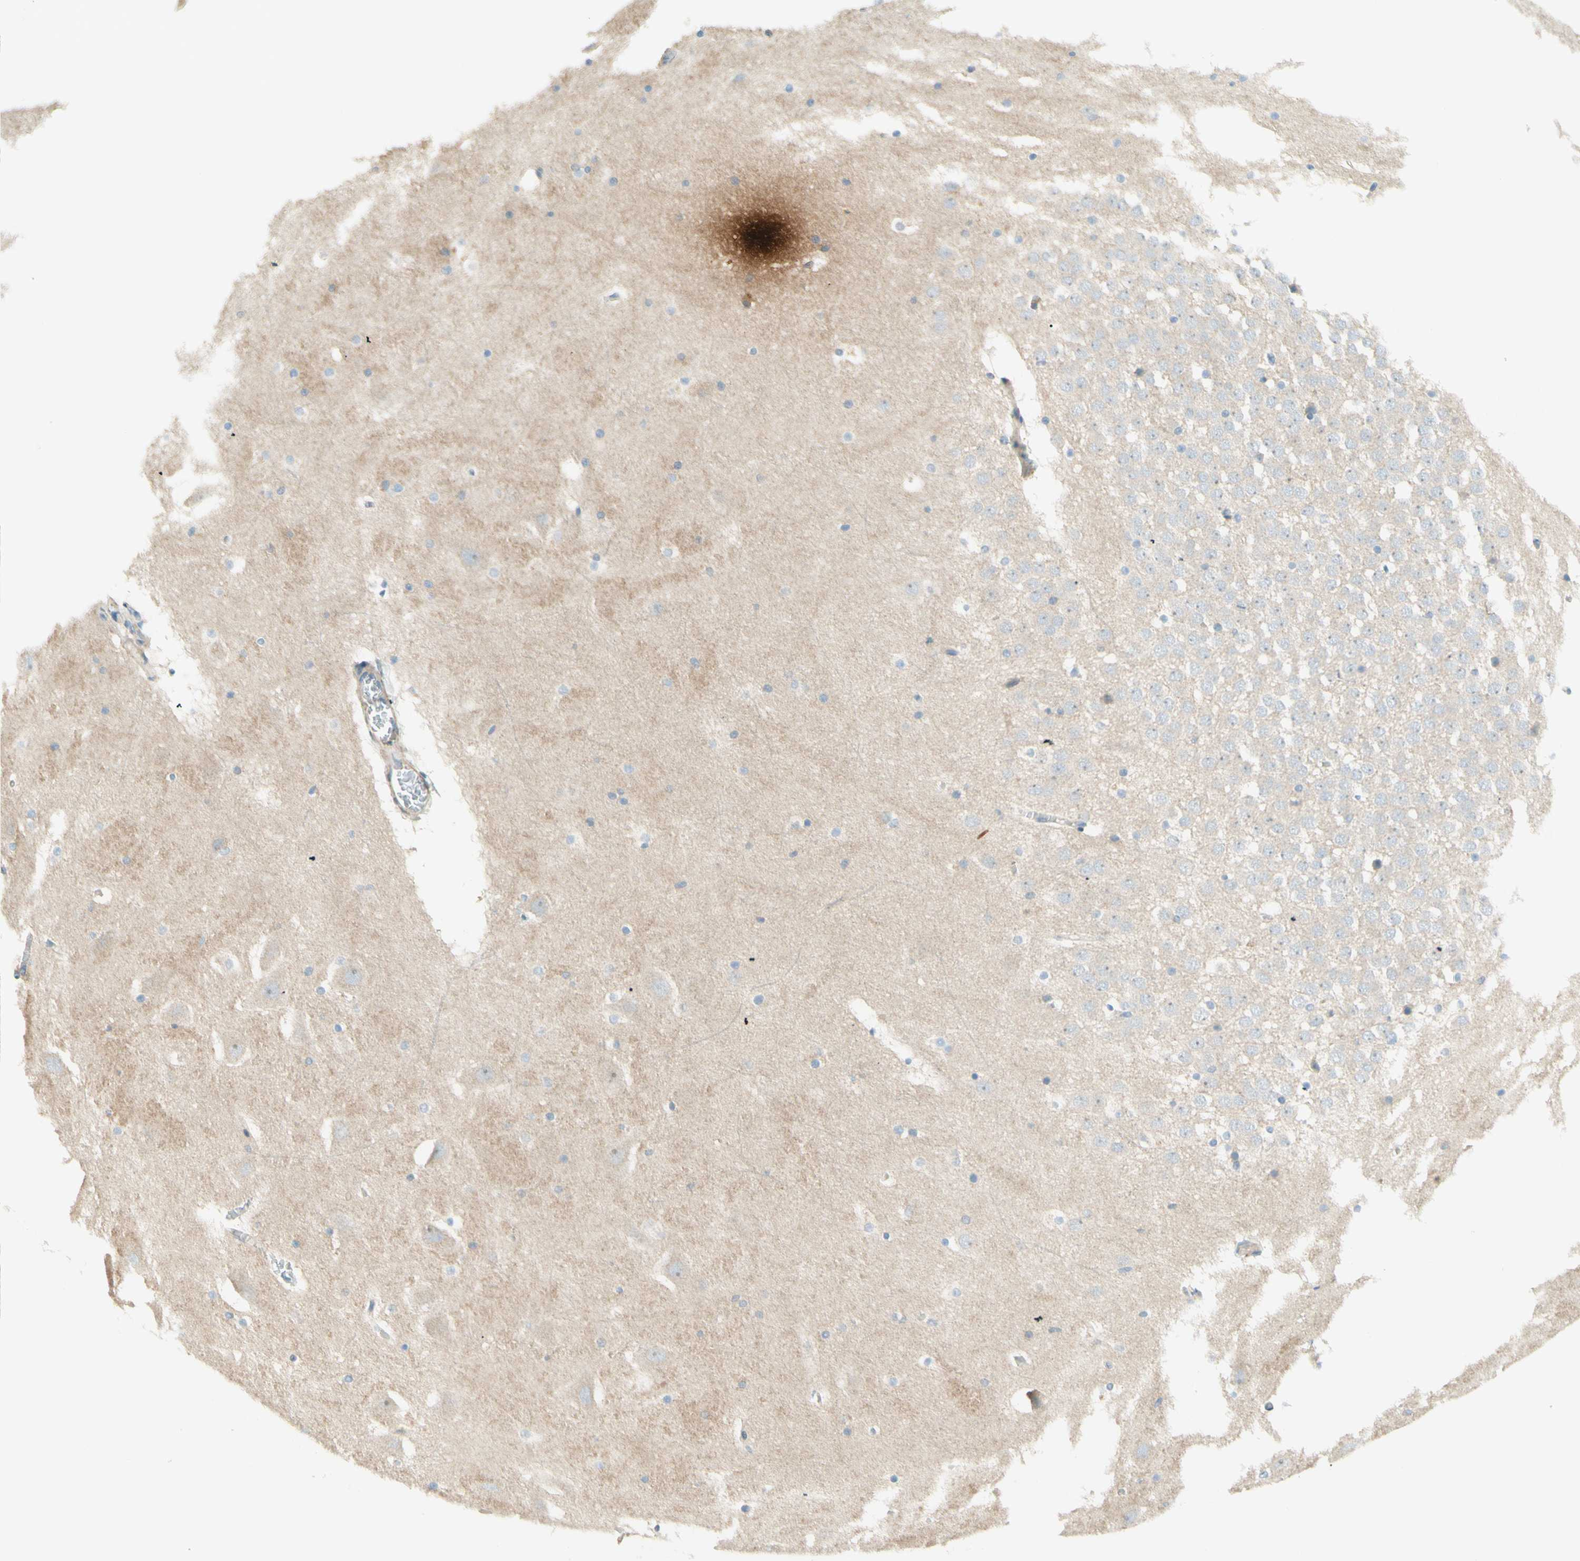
{"staining": {"intensity": "negative", "quantity": "none", "location": "none"}, "tissue": "hippocampus", "cell_type": "Glial cells", "image_type": "normal", "snomed": [{"axis": "morphology", "description": "Normal tissue, NOS"}, {"axis": "topography", "description": "Hippocampus"}], "caption": "This is a photomicrograph of immunohistochemistry (IHC) staining of unremarkable hippocampus, which shows no expression in glial cells. Brightfield microscopy of immunohistochemistry (IHC) stained with DAB (brown) and hematoxylin (blue), captured at high magnification.", "gene": "PROM1", "patient": {"sex": "male", "age": 45}}